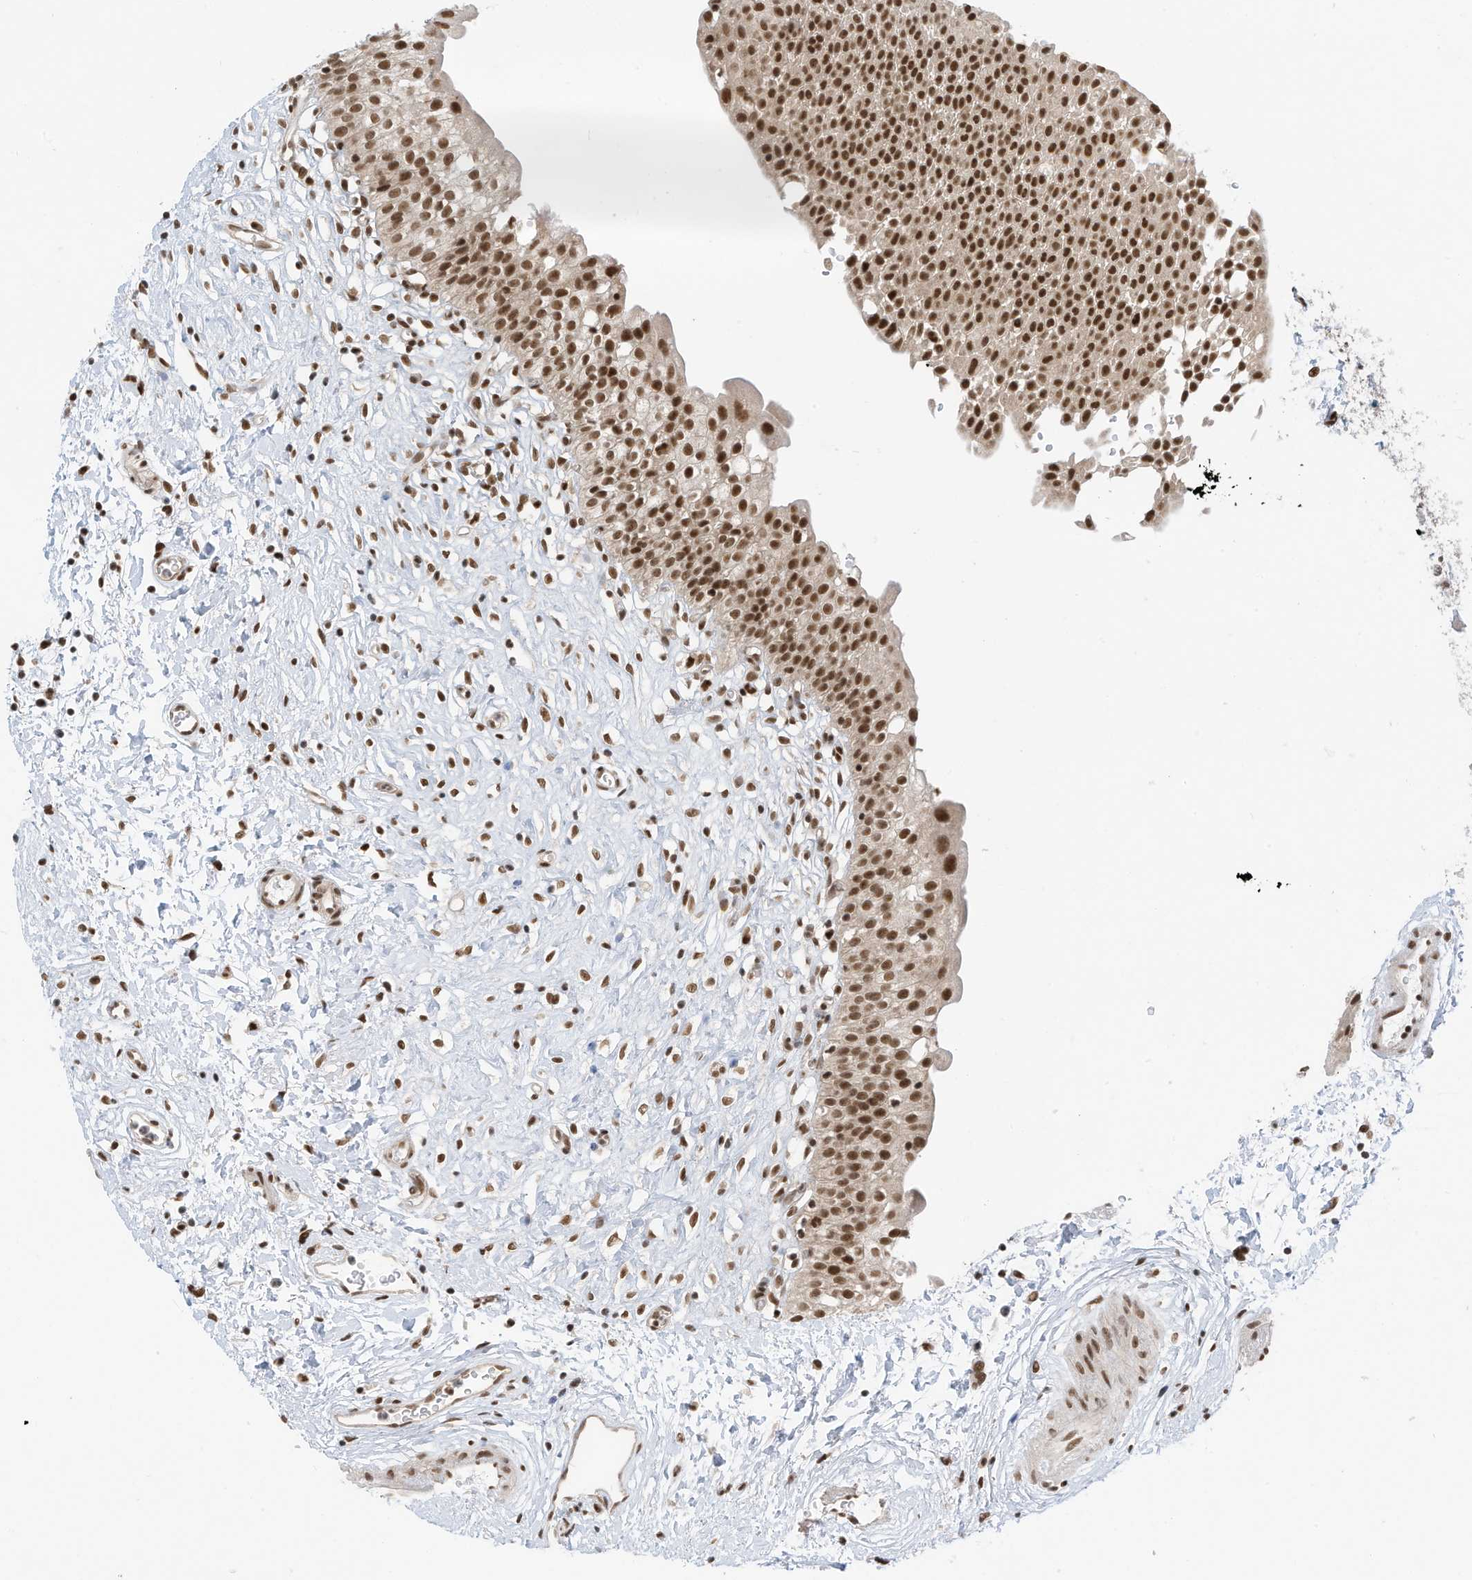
{"staining": {"intensity": "strong", "quantity": ">75%", "location": "cytoplasmic/membranous,nuclear"}, "tissue": "urinary bladder", "cell_type": "Urothelial cells", "image_type": "normal", "snomed": [{"axis": "morphology", "description": "Normal tissue, NOS"}, {"axis": "topography", "description": "Urinary bladder"}], "caption": "Benign urinary bladder demonstrates strong cytoplasmic/membranous,nuclear expression in approximately >75% of urothelial cells, visualized by immunohistochemistry. (DAB IHC with brightfield microscopy, high magnification).", "gene": "AURKAIP1", "patient": {"sex": "male", "age": 51}}